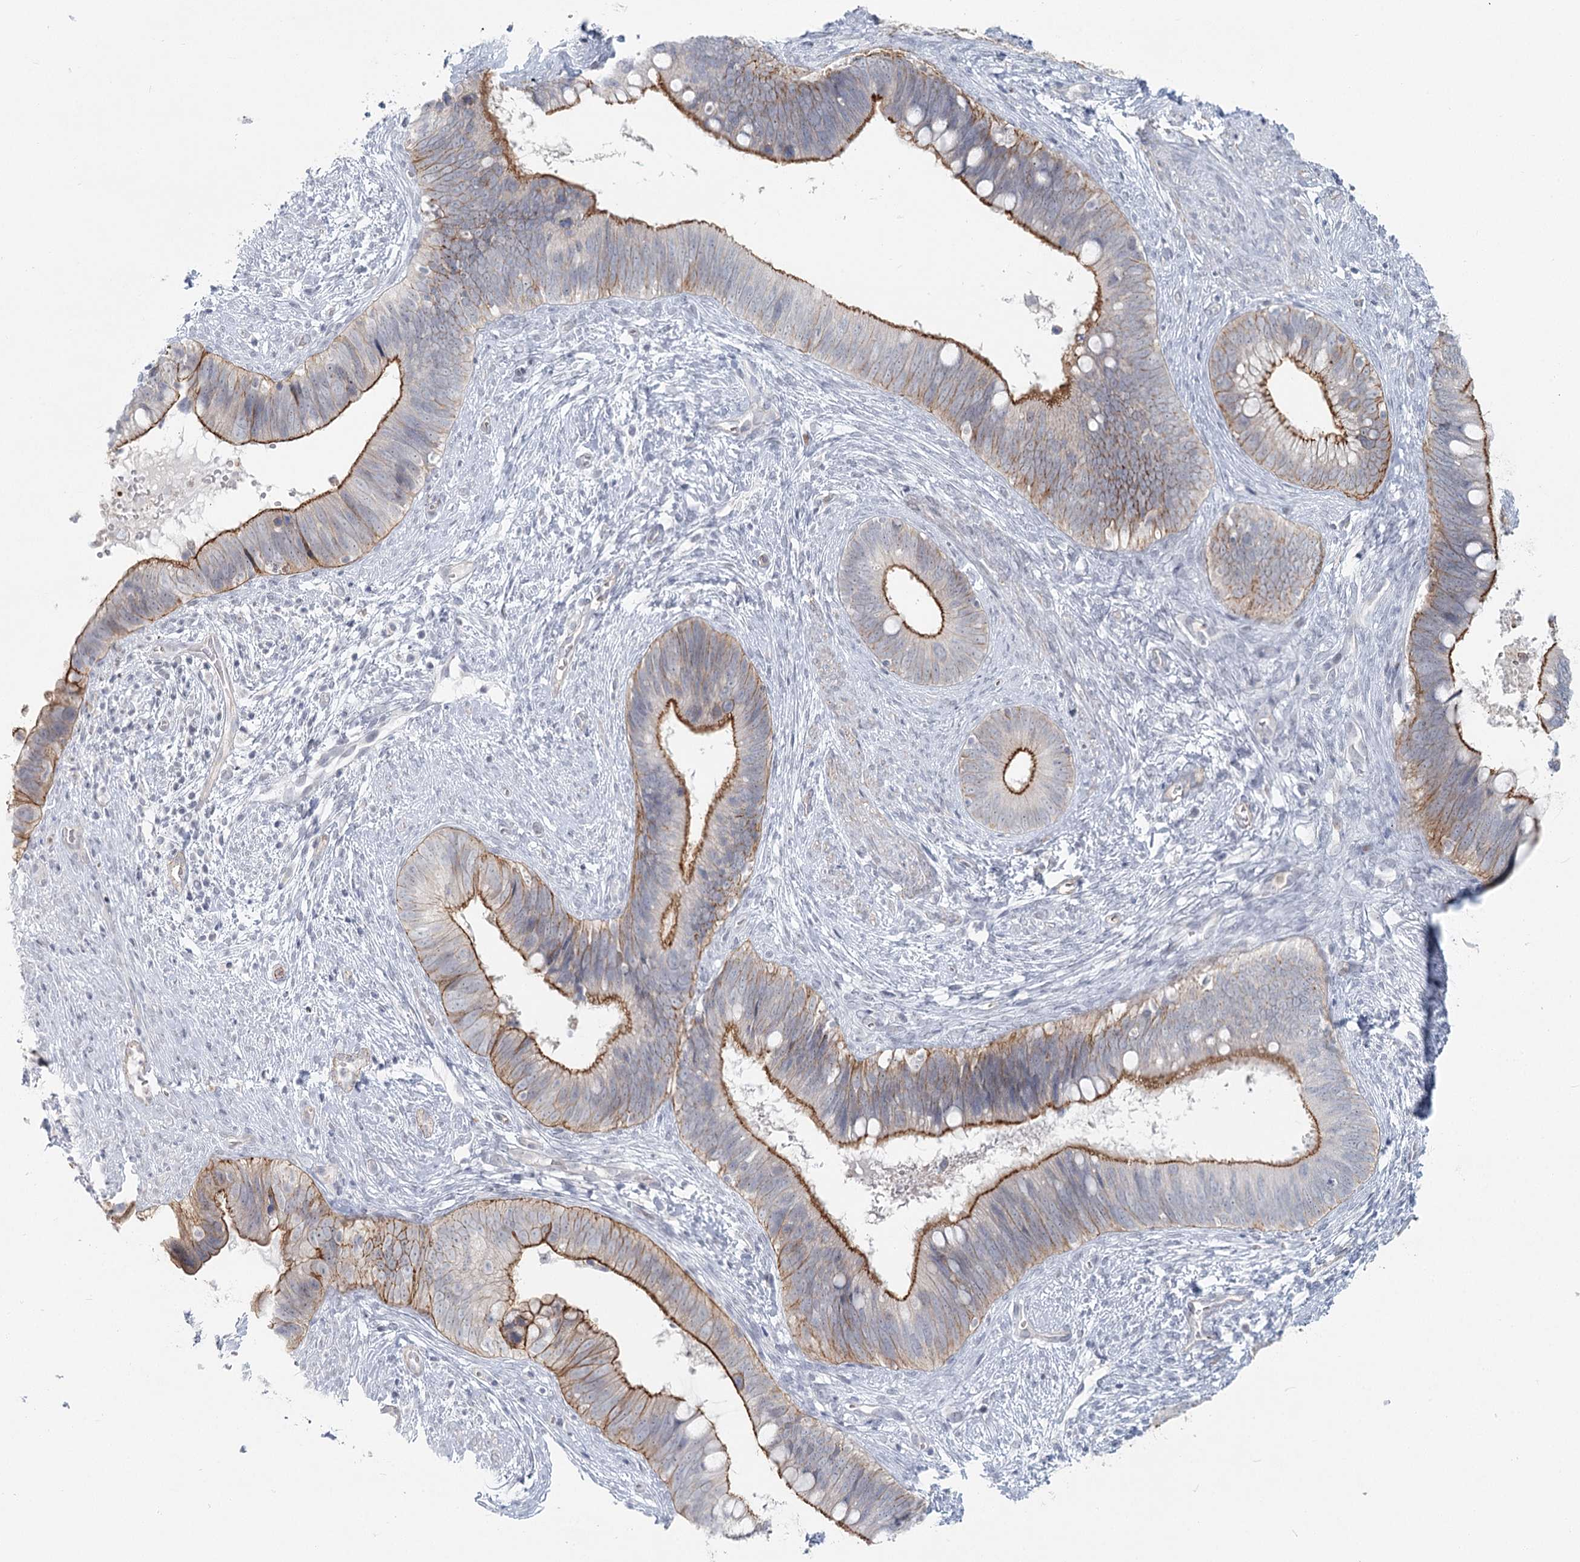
{"staining": {"intensity": "strong", "quantity": "25%-75%", "location": "cytoplasmic/membranous"}, "tissue": "cervical cancer", "cell_type": "Tumor cells", "image_type": "cancer", "snomed": [{"axis": "morphology", "description": "Adenocarcinoma, NOS"}, {"axis": "topography", "description": "Cervix"}], "caption": "Human cervical cancer stained with a brown dye shows strong cytoplasmic/membranous positive staining in approximately 25%-75% of tumor cells.", "gene": "ABHD8", "patient": {"sex": "female", "age": 42}}